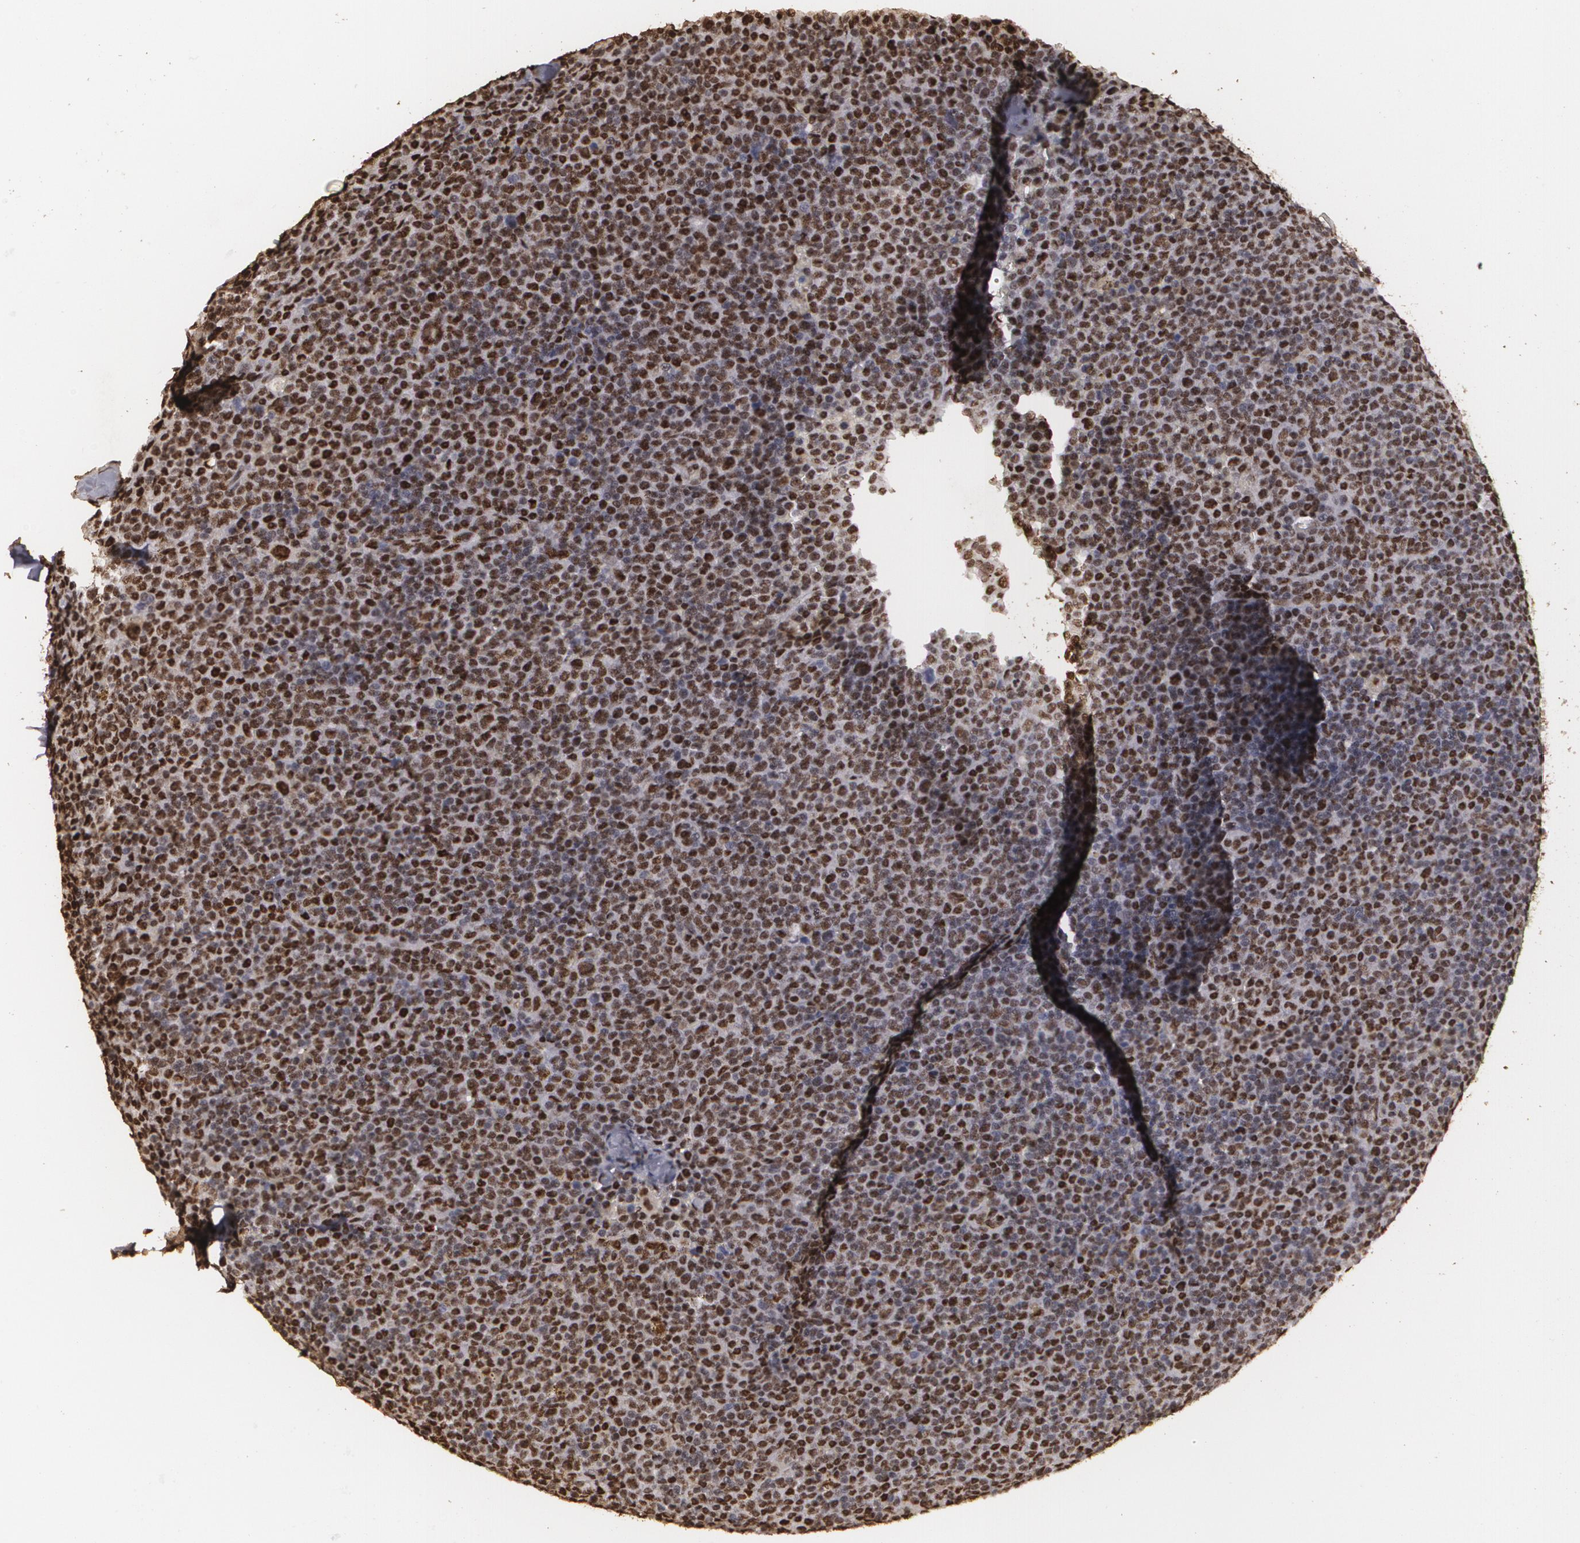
{"staining": {"intensity": "strong", "quantity": ">75%", "location": "nuclear"}, "tissue": "lymphoma", "cell_type": "Tumor cells", "image_type": "cancer", "snomed": [{"axis": "morphology", "description": "Malignant lymphoma, non-Hodgkin's type, Low grade"}, {"axis": "topography", "description": "Lymph node"}], "caption": "Lymphoma tissue reveals strong nuclear positivity in approximately >75% of tumor cells (Stains: DAB in brown, nuclei in blue, Microscopy: brightfield microscopy at high magnification).", "gene": "RCOR1", "patient": {"sex": "male", "age": 50}}